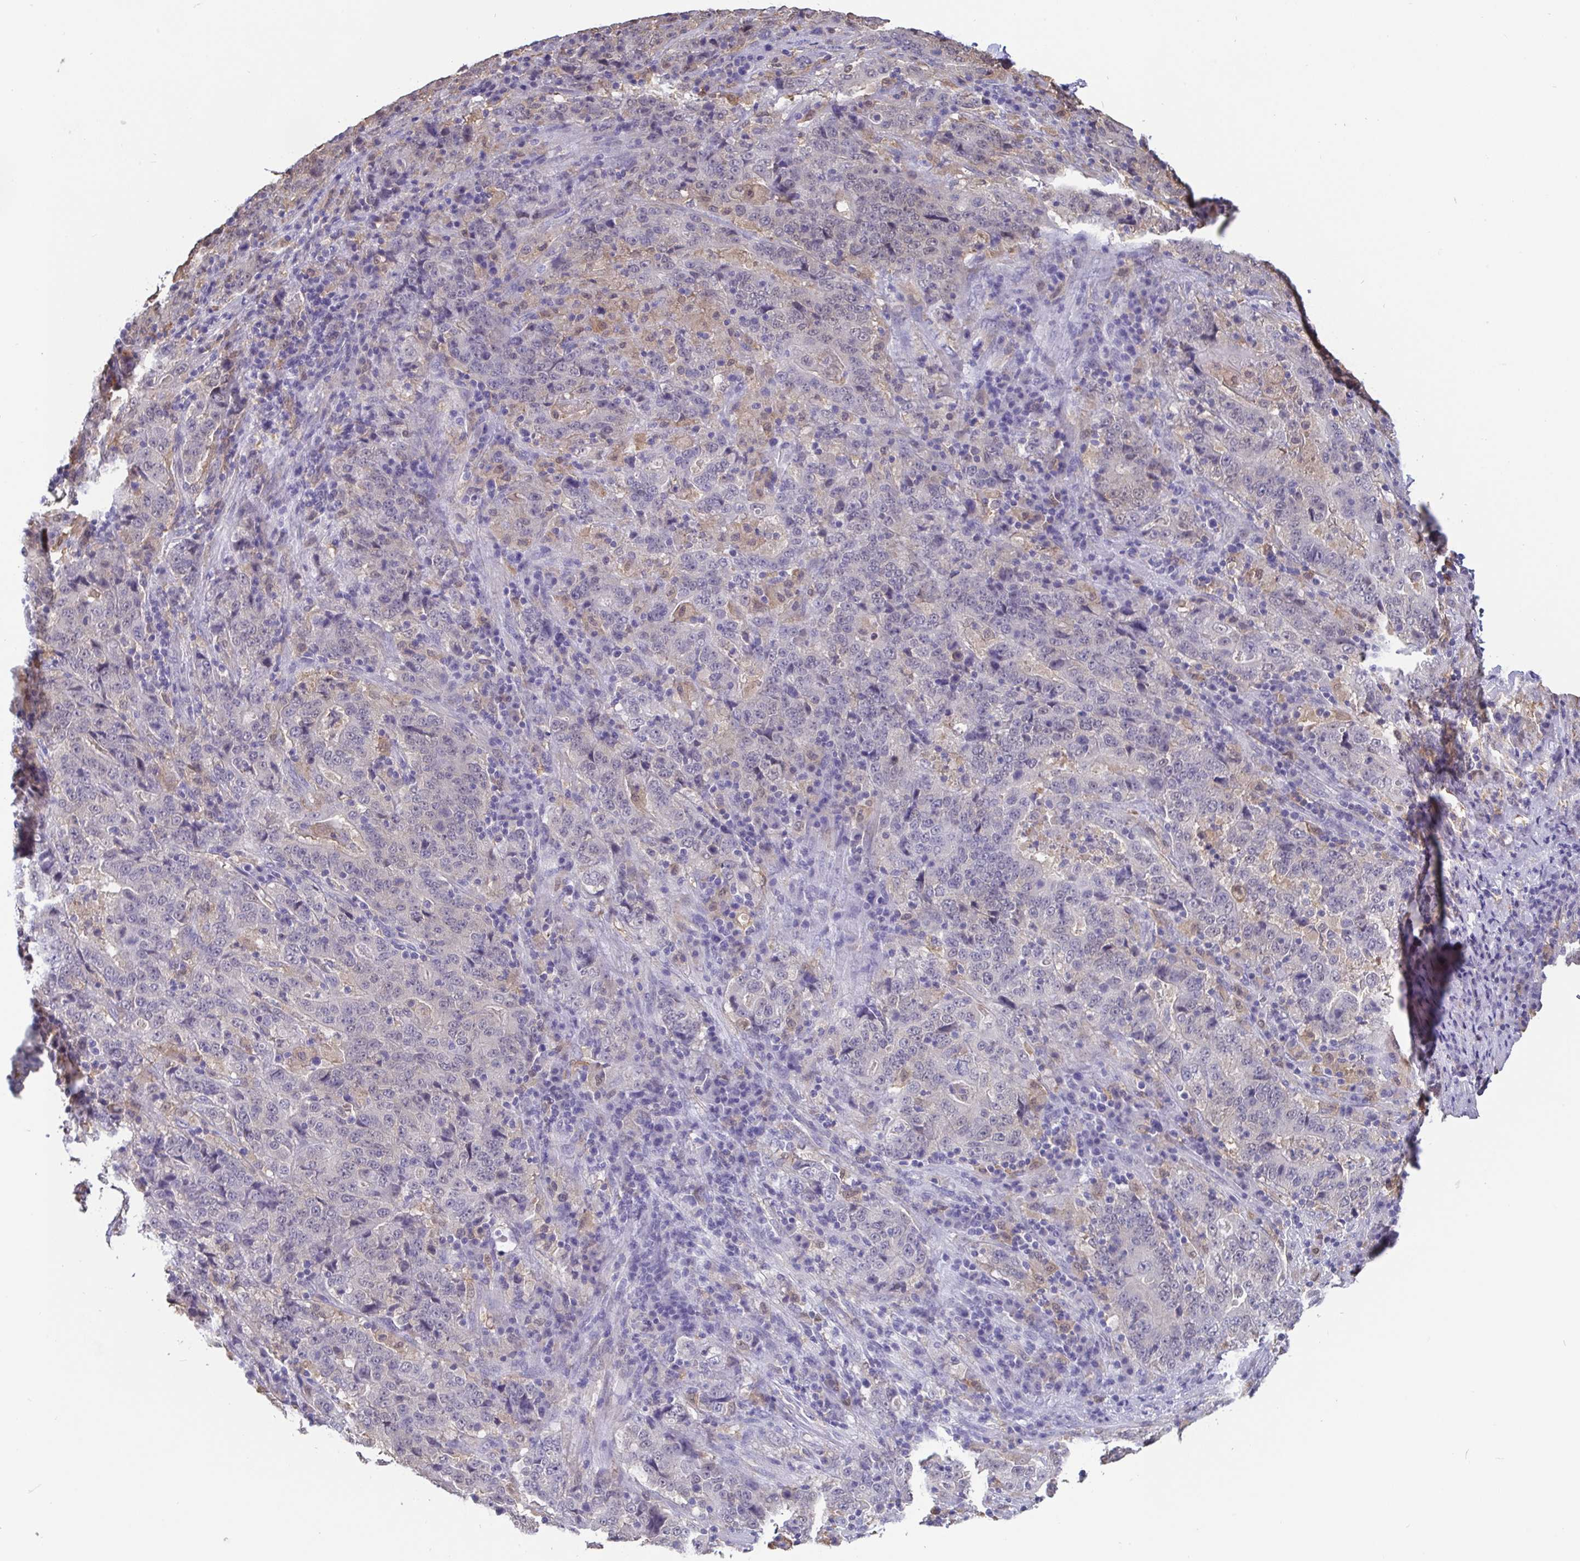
{"staining": {"intensity": "negative", "quantity": "none", "location": "none"}, "tissue": "stomach cancer", "cell_type": "Tumor cells", "image_type": "cancer", "snomed": [{"axis": "morphology", "description": "Normal tissue, NOS"}, {"axis": "morphology", "description": "Adenocarcinoma, NOS"}, {"axis": "topography", "description": "Stomach, upper"}, {"axis": "topography", "description": "Stomach"}], "caption": "A micrograph of human stomach cancer (adenocarcinoma) is negative for staining in tumor cells. (DAB (3,3'-diaminobenzidine) immunohistochemistry, high magnification).", "gene": "IDH1", "patient": {"sex": "male", "age": 59}}